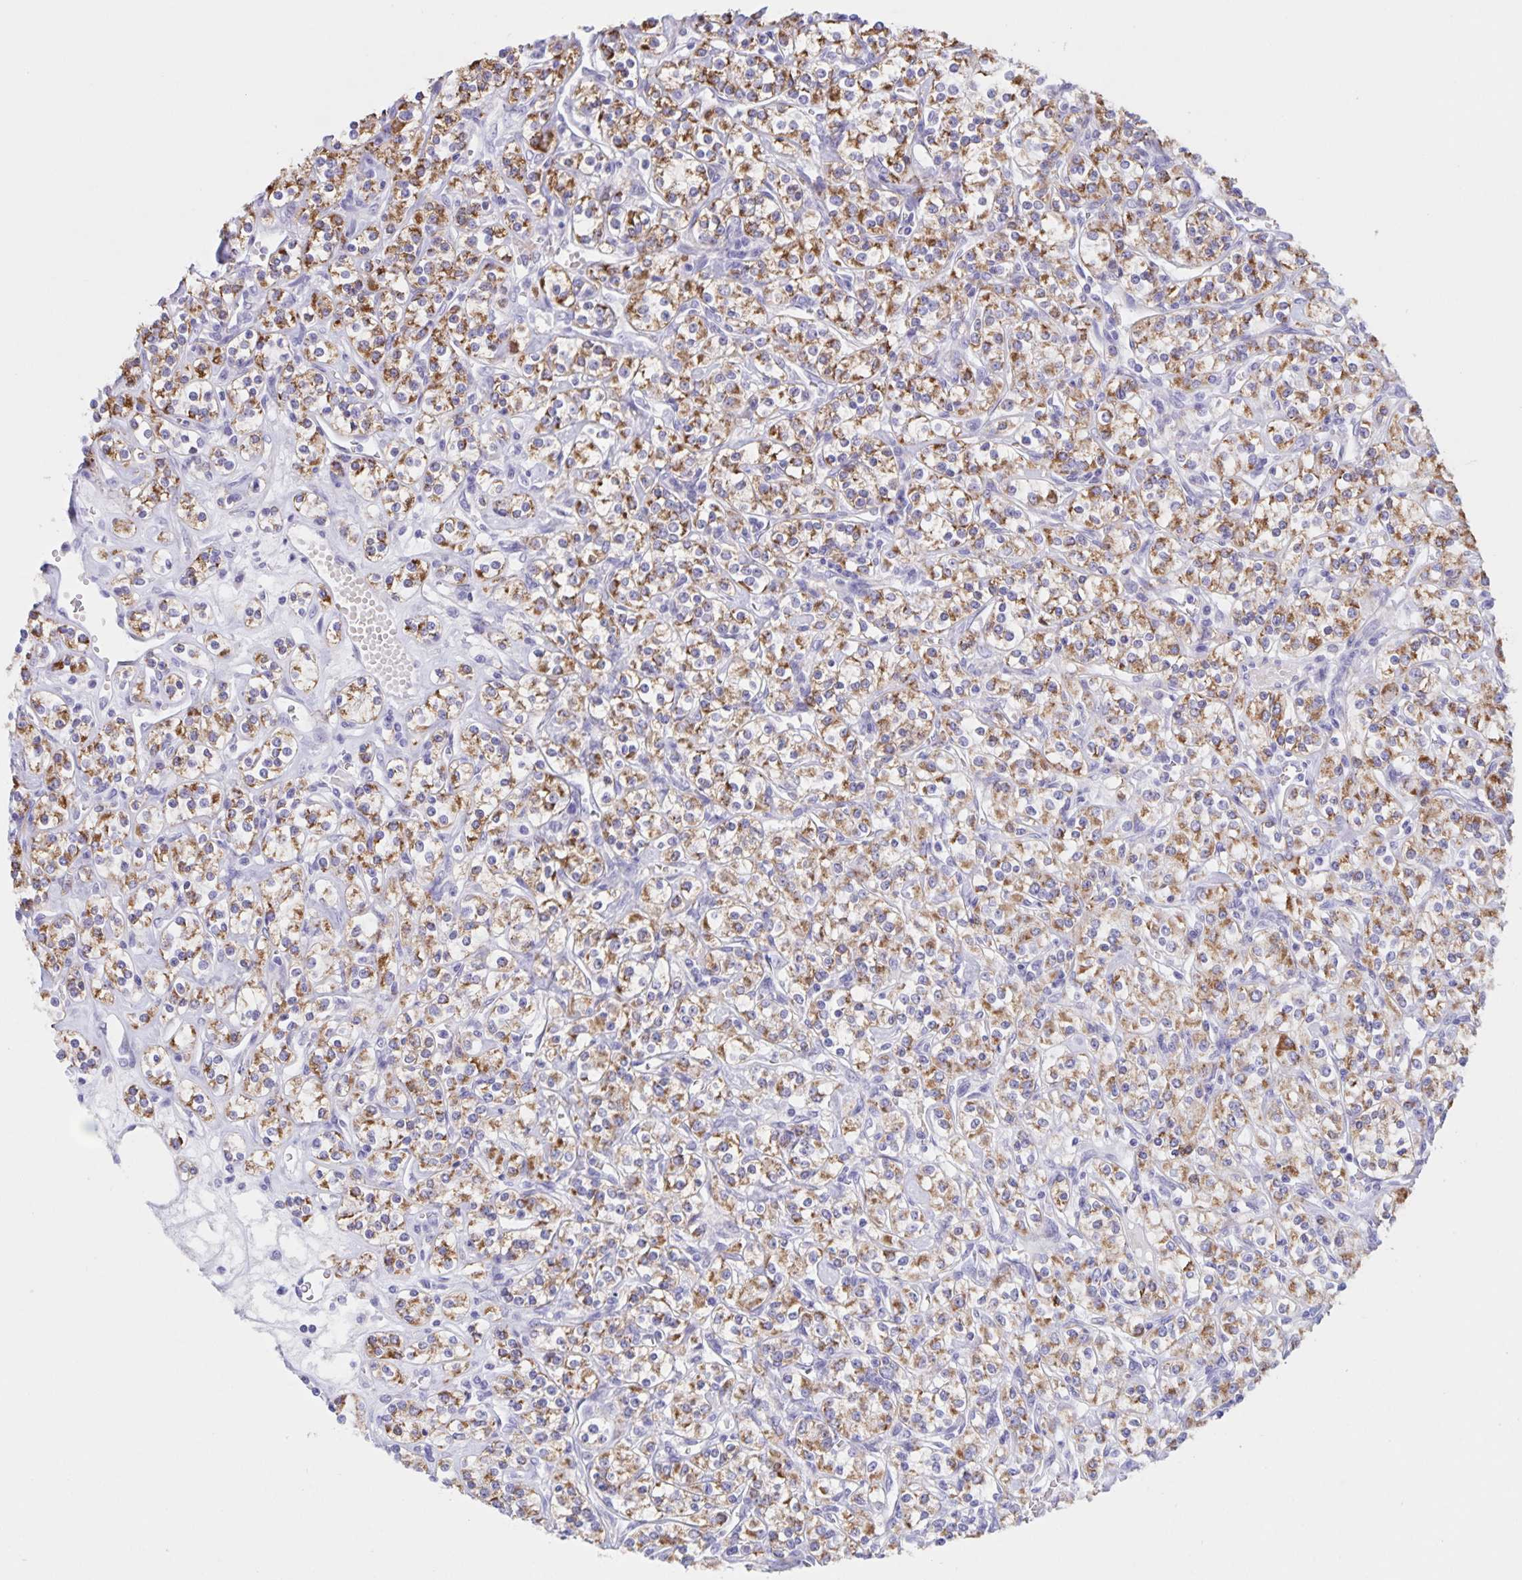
{"staining": {"intensity": "moderate", "quantity": ">75%", "location": "cytoplasmic/membranous"}, "tissue": "renal cancer", "cell_type": "Tumor cells", "image_type": "cancer", "snomed": [{"axis": "morphology", "description": "Adenocarcinoma, NOS"}, {"axis": "topography", "description": "Kidney"}], "caption": "High-magnification brightfield microscopy of renal cancer stained with DAB (brown) and counterstained with hematoxylin (blue). tumor cells exhibit moderate cytoplasmic/membranous positivity is seen in approximately>75% of cells. The protein of interest is shown in brown color, while the nuclei are stained blue.", "gene": "DMGDH", "patient": {"sex": "male", "age": 77}}